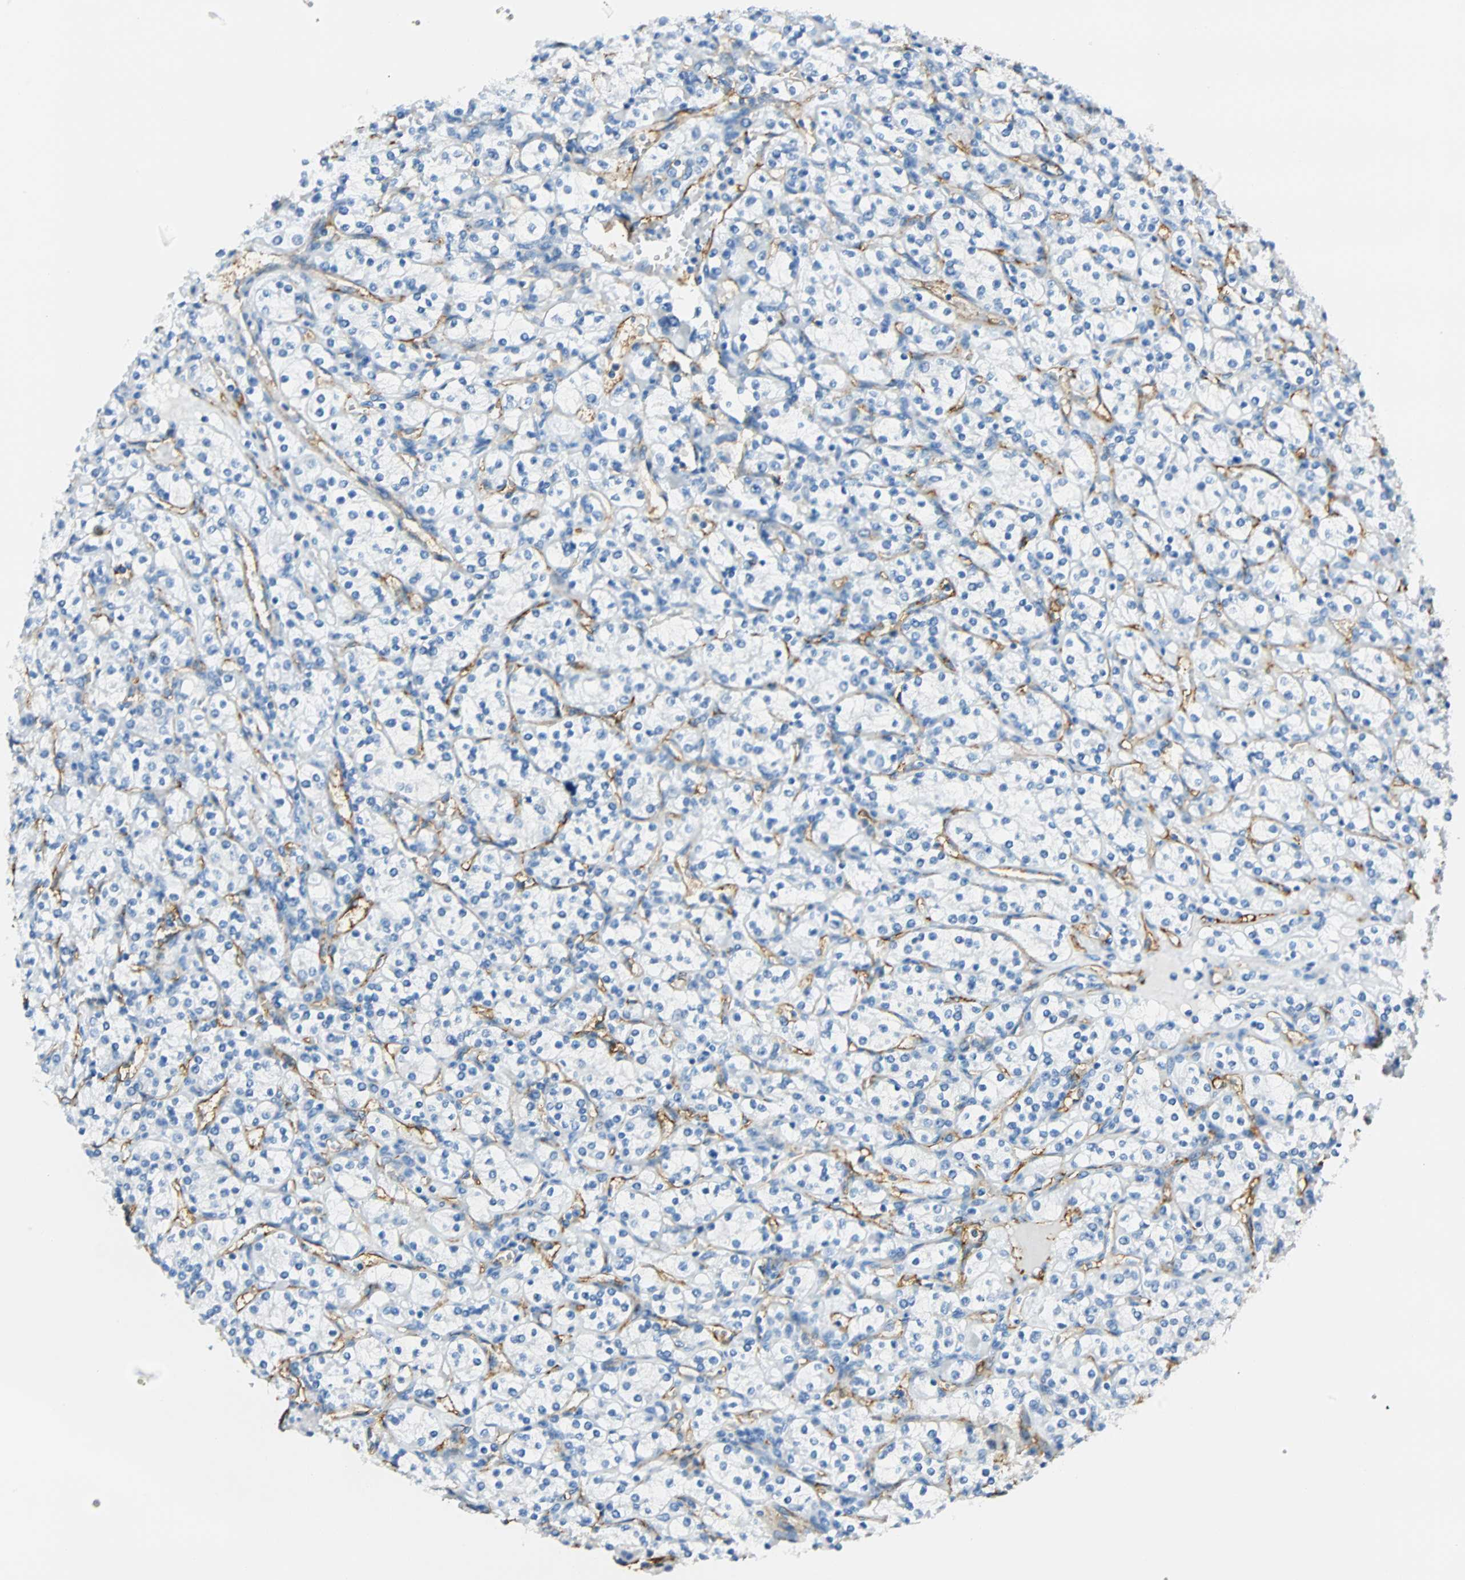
{"staining": {"intensity": "negative", "quantity": "none", "location": "none"}, "tissue": "renal cancer", "cell_type": "Tumor cells", "image_type": "cancer", "snomed": [{"axis": "morphology", "description": "Adenocarcinoma, NOS"}, {"axis": "topography", "description": "Kidney"}], "caption": "Adenocarcinoma (renal) was stained to show a protein in brown. There is no significant expression in tumor cells.", "gene": "VPS9D1", "patient": {"sex": "male", "age": 77}}